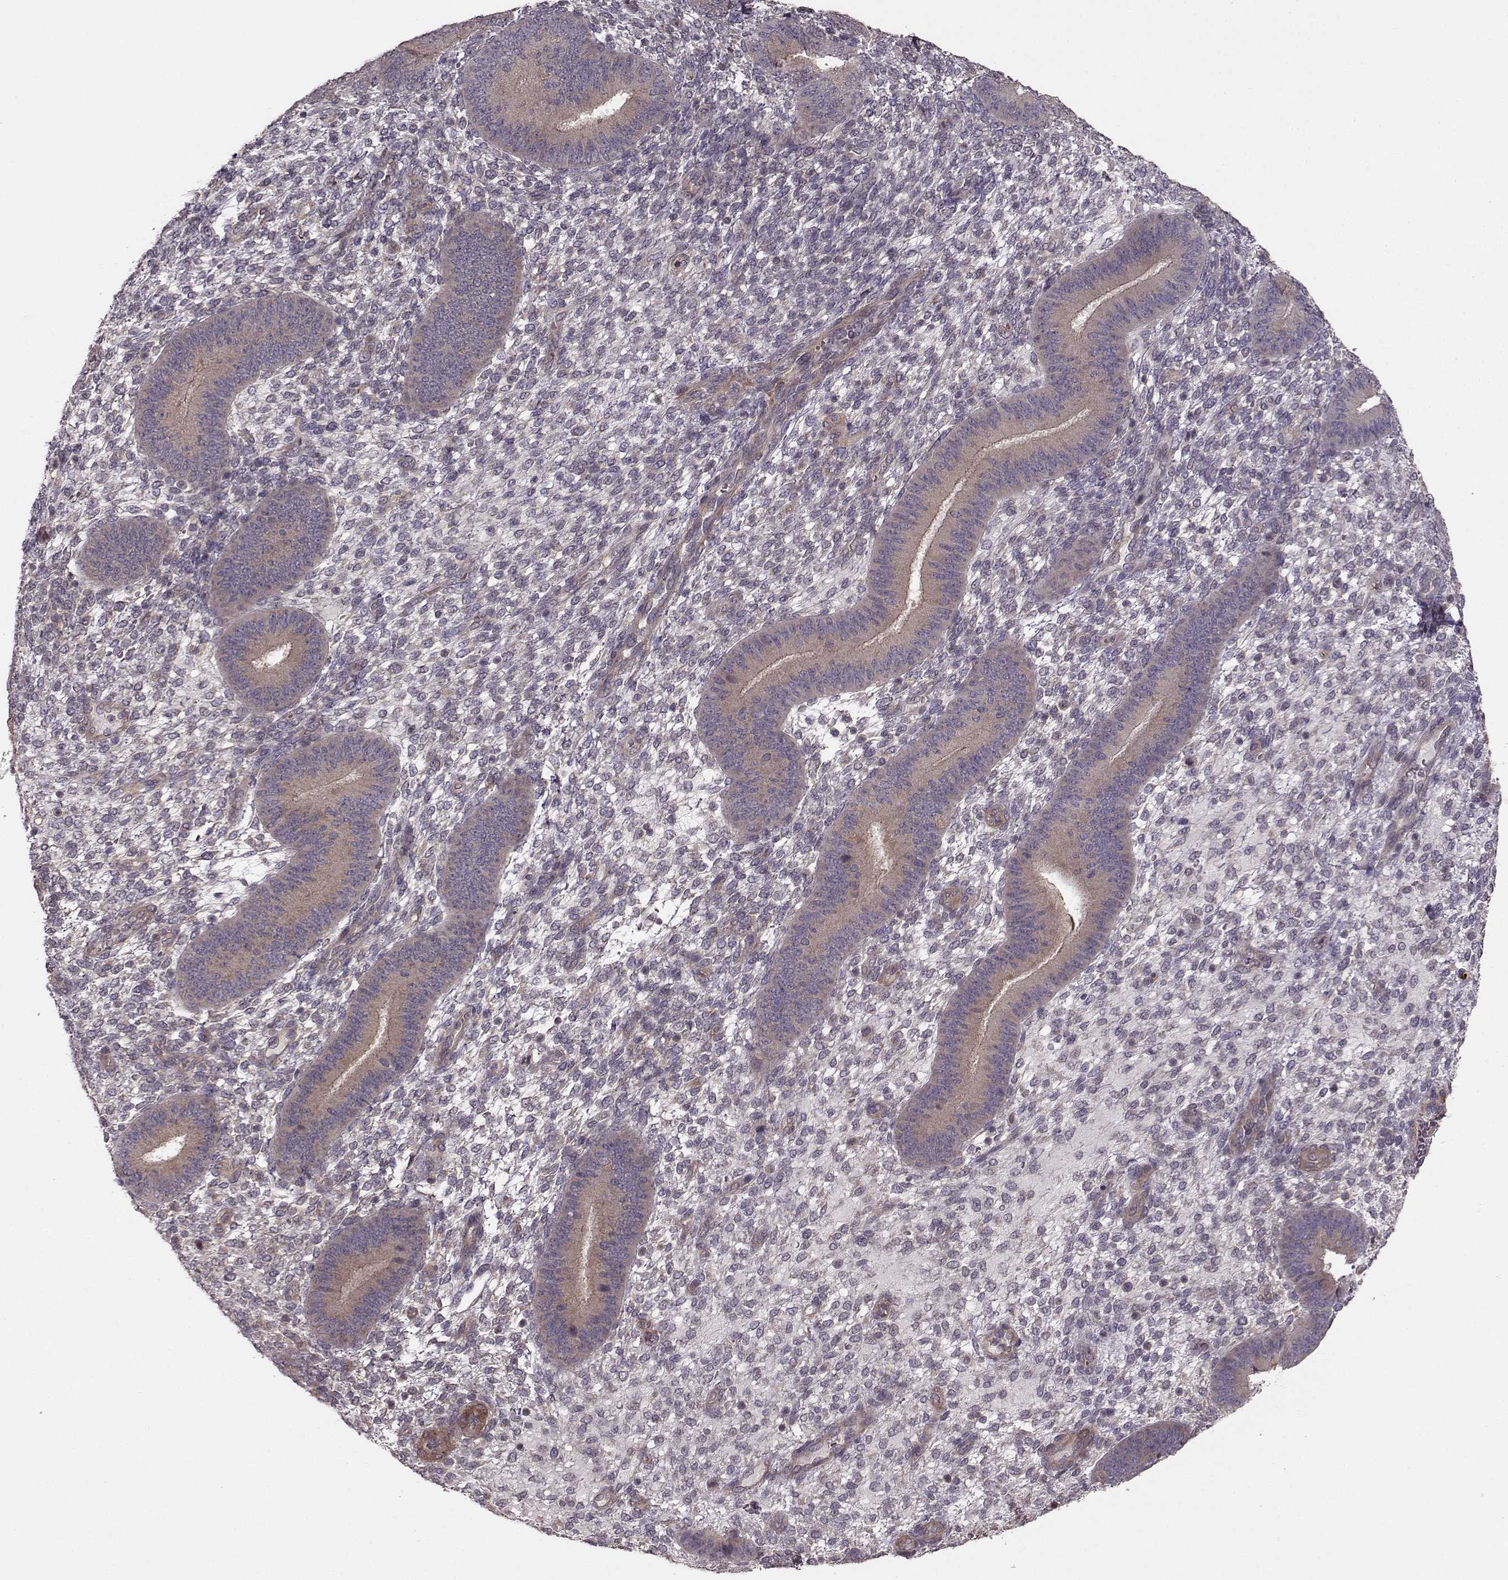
{"staining": {"intensity": "negative", "quantity": "none", "location": "none"}, "tissue": "endometrium", "cell_type": "Cells in endometrial stroma", "image_type": "normal", "snomed": [{"axis": "morphology", "description": "Normal tissue, NOS"}, {"axis": "topography", "description": "Endometrium"}], "caption": "This is an immunohistochemistry (IHC) histopathology image of benign human endometrium. There is no staining in cells in endometrial stroma.", "gene": "SLAIN2", "patient": {"sex": "female", "age": 39}}